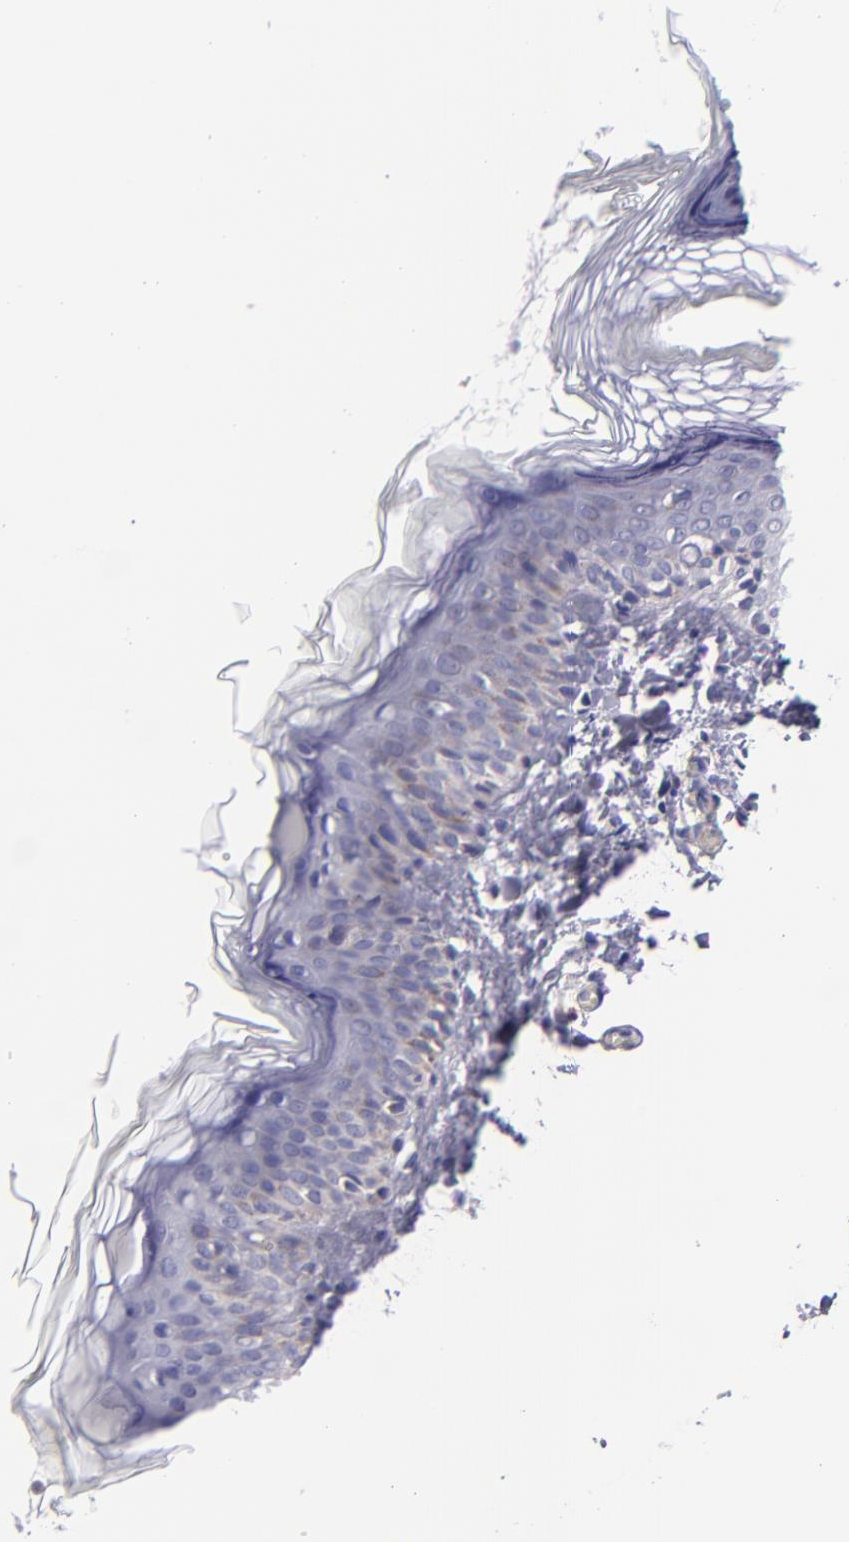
{"staining": {"intensity": "negative", "quantity": "none", "location": "none"}, "tissue": "skin", "cell_type": "Fibroblasts", "image_type": "normal", "snomed": [{"axis": "morphology", "description": "Normal tissue, NOS"}, {"axis": "topography", "description": "Skin"}], "caption": "An immunohistochemistry micrograph of unremarkable skin is shown. There is no staining in fibroblasts of skin.", "gene": "HSPD1", "patient": {"sex": "female", "age": 4}}